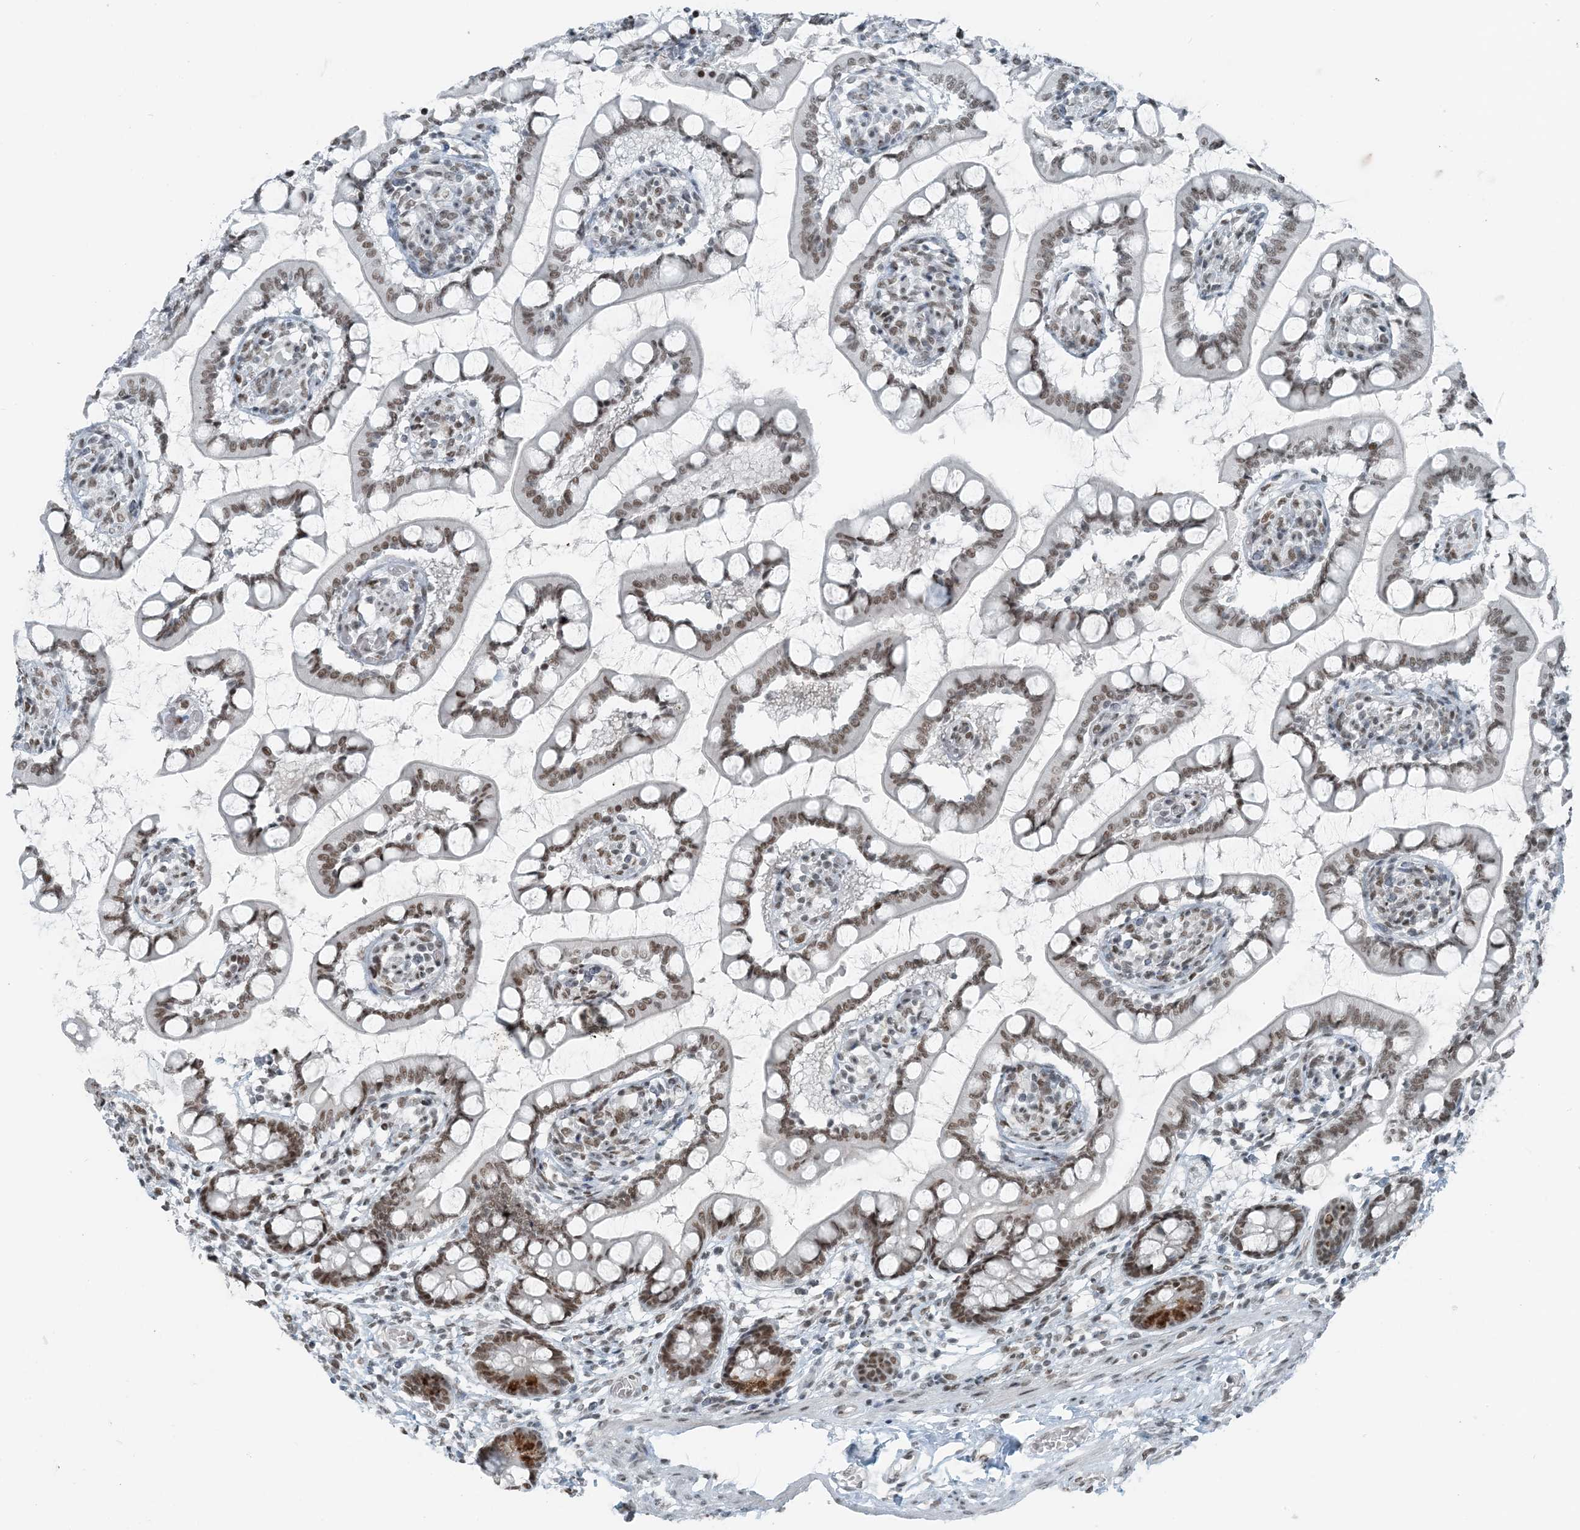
{"staining": {"intensity": "moderate", "quantity": ">75%", "location": "cytoplasmic/membranous,nuclear"}, "tissue": "small intestine", "cell_type": "Glandular cells", "image_type": "normal", "snomed": [{"axis": "morphology", "description": "Normal tissue, NOS"}, {"axis": "topography", "description": "Small intestine"}], "caption": "Protein analysis of normal small intestine displays moderate cytoplasmic/membranous,nuclear expression in about >75% of glandular cells. The staining was performed using DAB to visualize the protein expression in brown, while the nuclei were stained in blue with hematoxylin (Magnification: 20x).", "gene": "ZNF500", "patient": {"sex": "male", "age": 52}}